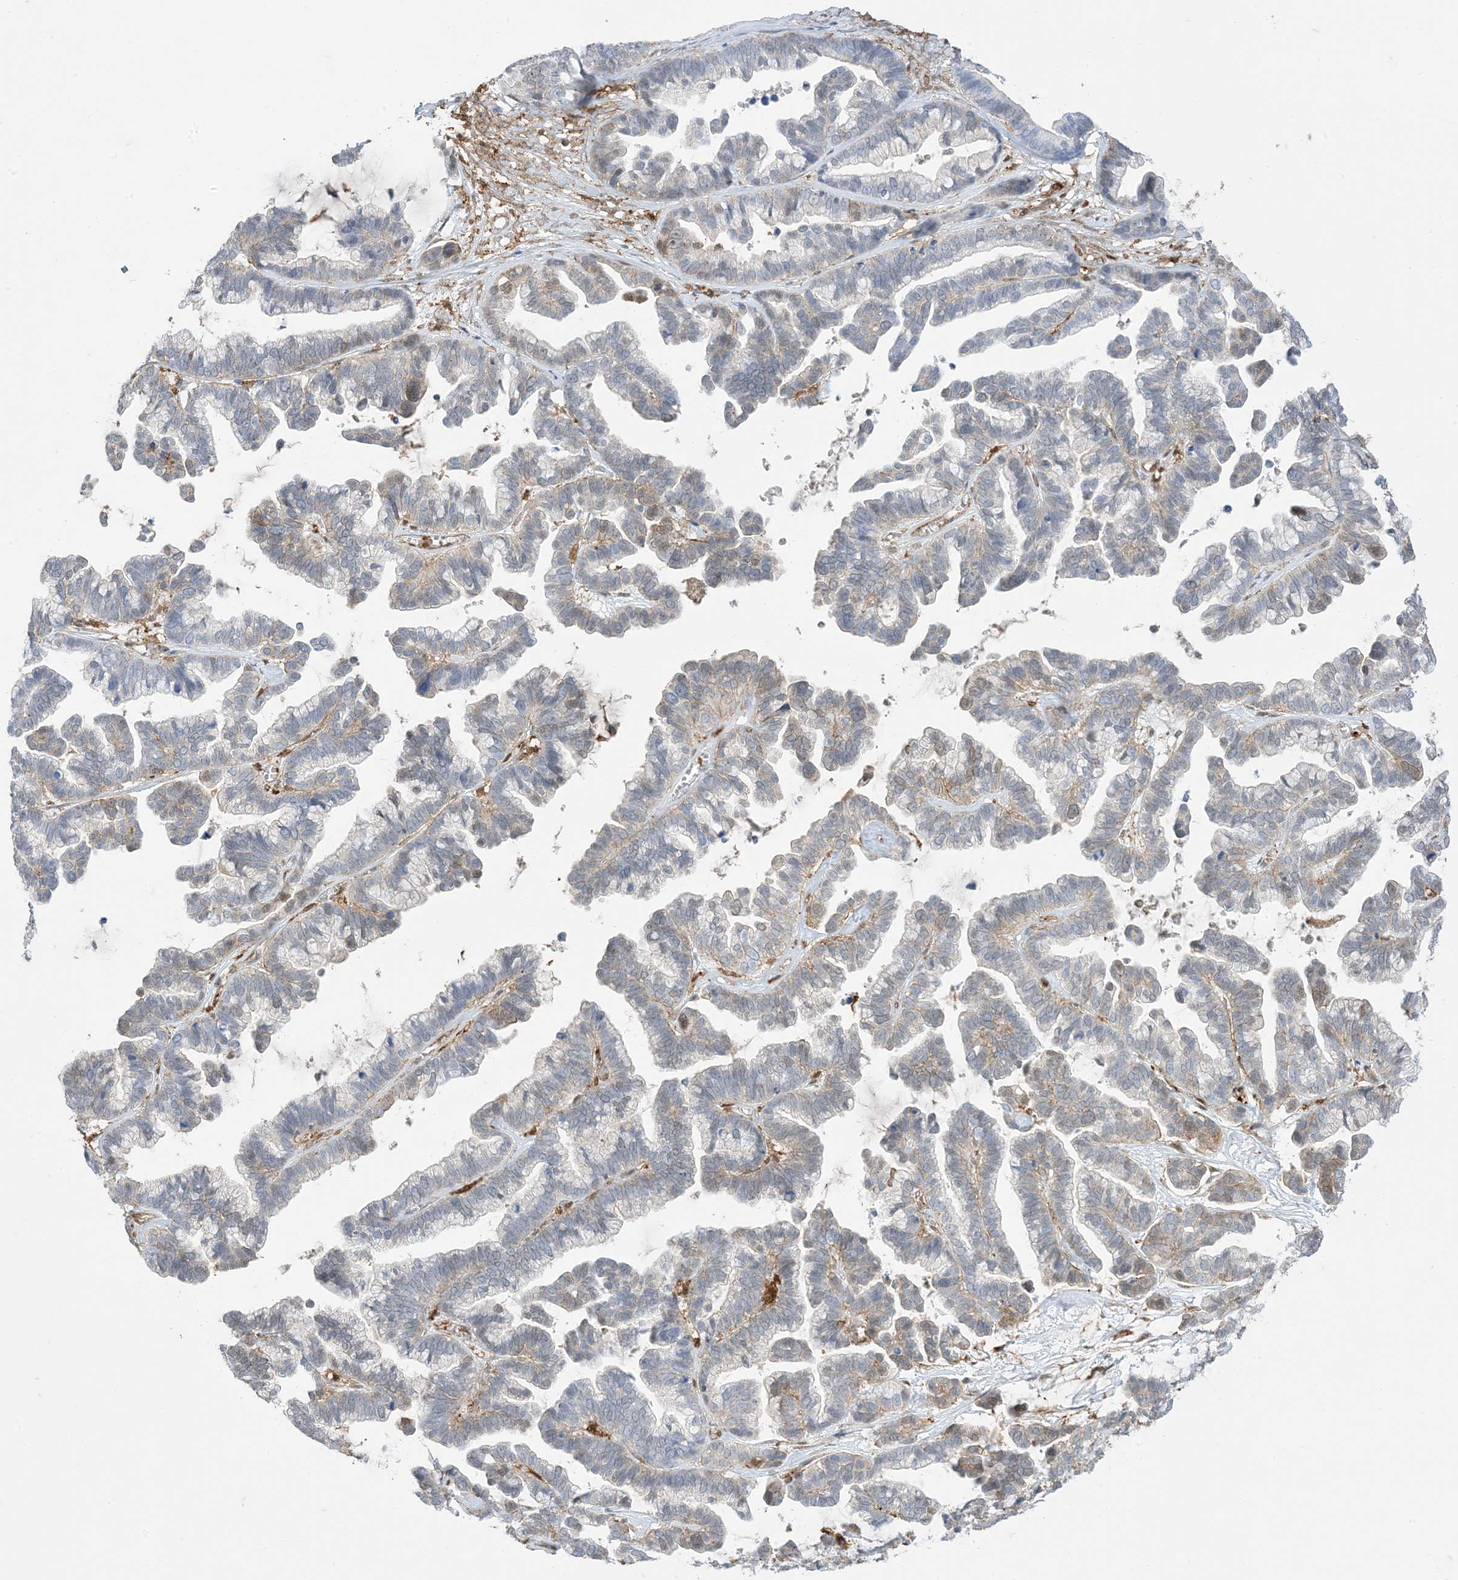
{"staining": {"intensity": "weak", "quantity": "<25%", "location": "cytoplasmic/membranous"}, "tissue": "ovarian cancer", "cell_type": "Tumor cells", "image_type": "cancer", "snomed": [{"axis": "morphology", "description": "Cystadenocarcinoma, serous, NOS"}, {"axis": "topography", "description": "Ovary"}], "caption": "This is an IHC image of serous cystadenocarcinoma (ovarian). There is no positivity in tumor cells.", "gene": "GSN", "patient": {"sex": "female", "age": 56}}